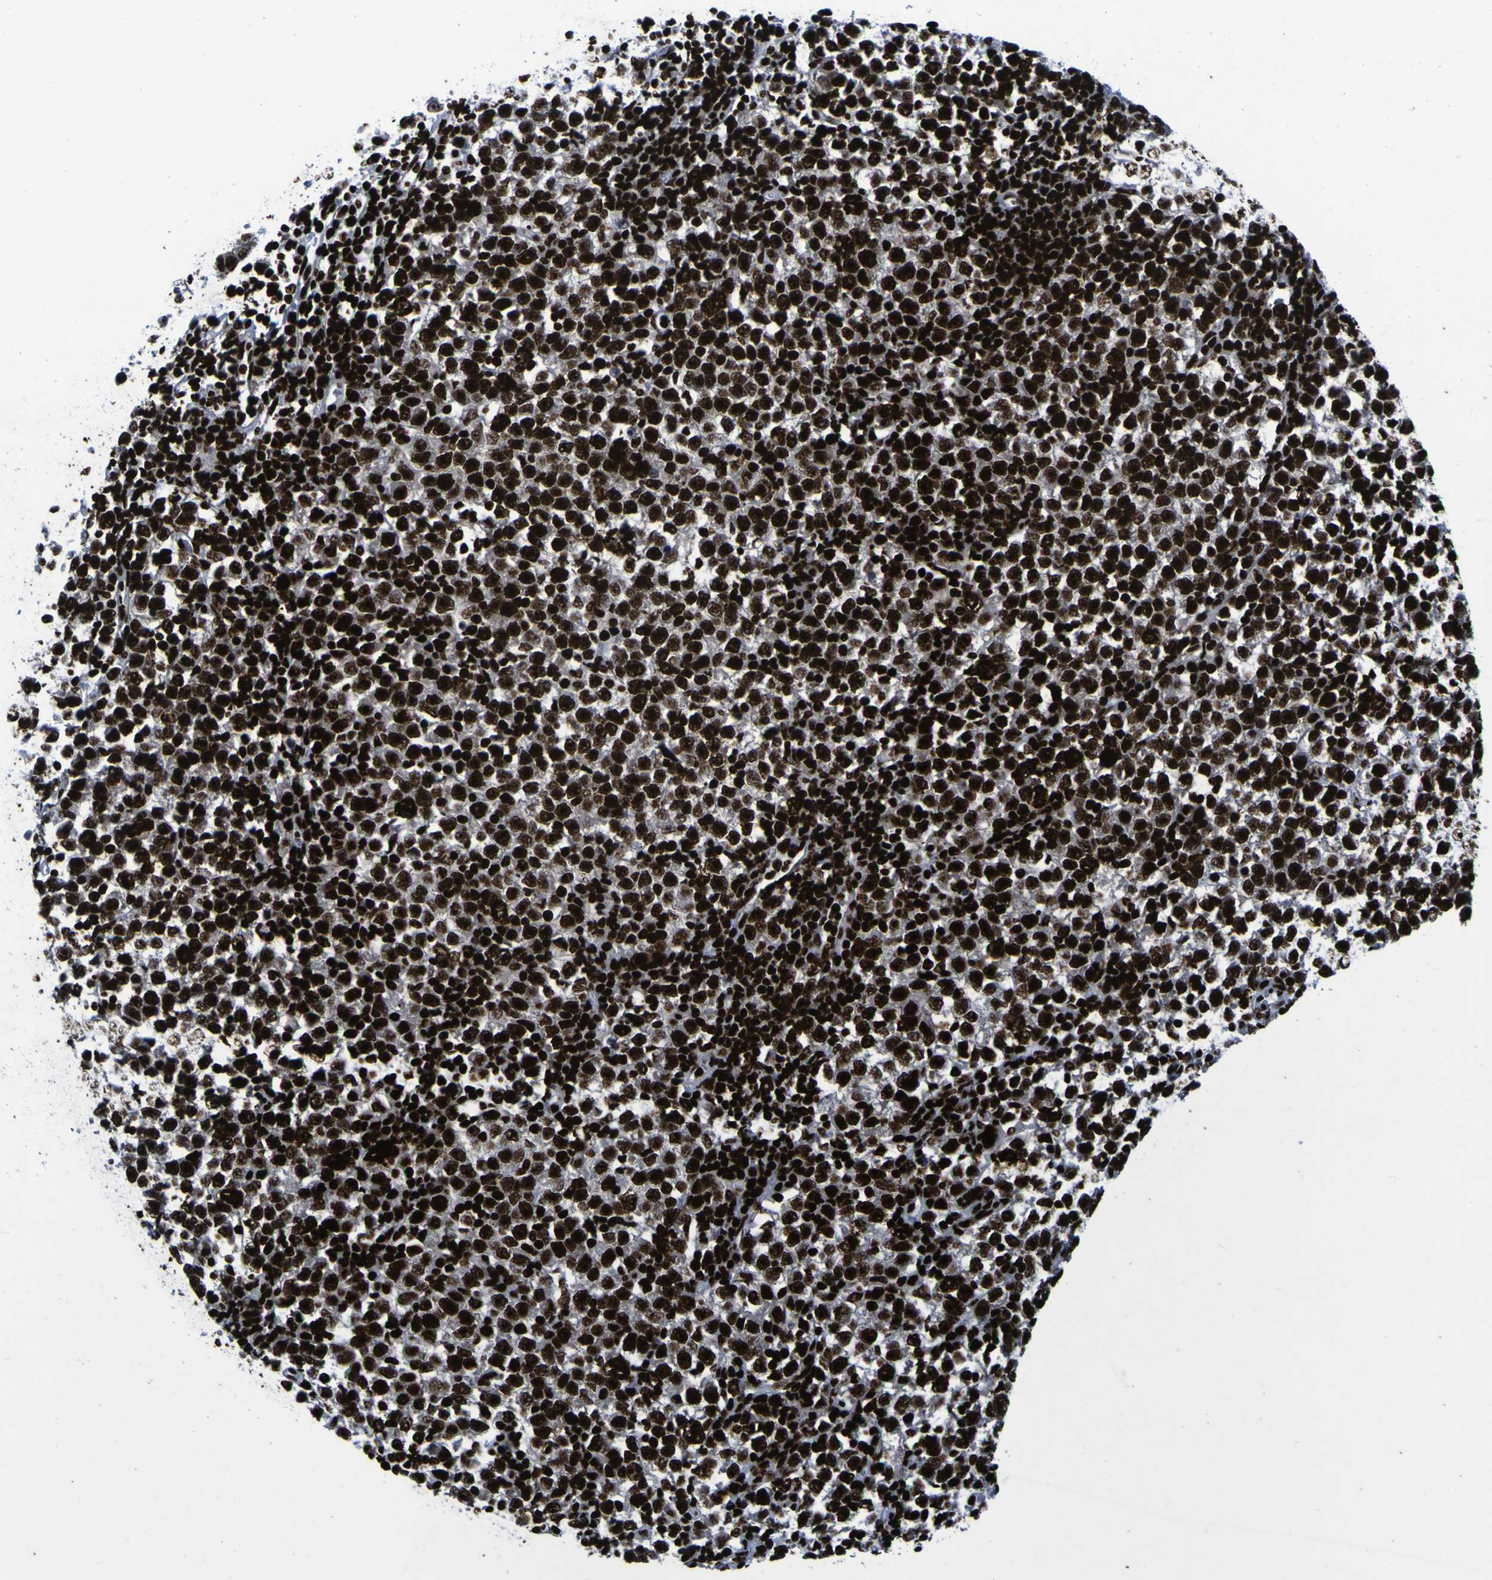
{"staining": {"intensity": "strong", "quantity": ">75%", "location": "nuclear"}, "tissue": "testis cancer", "cell_type": "Tumor cells", "image_type": "cancer", "snomed": [{"axis": "morphology", "description": "Seminoma, NOS"}, {"axis": "topography", "description": "Testis"}], "caption": "Testis cancer (seminoma) stained with a brown dye demonstrates strong nuclear positive staining in approximately >75% of tumor cells.", "gene": "NPM1", "patient": {"sex": "male", "age": 43}}